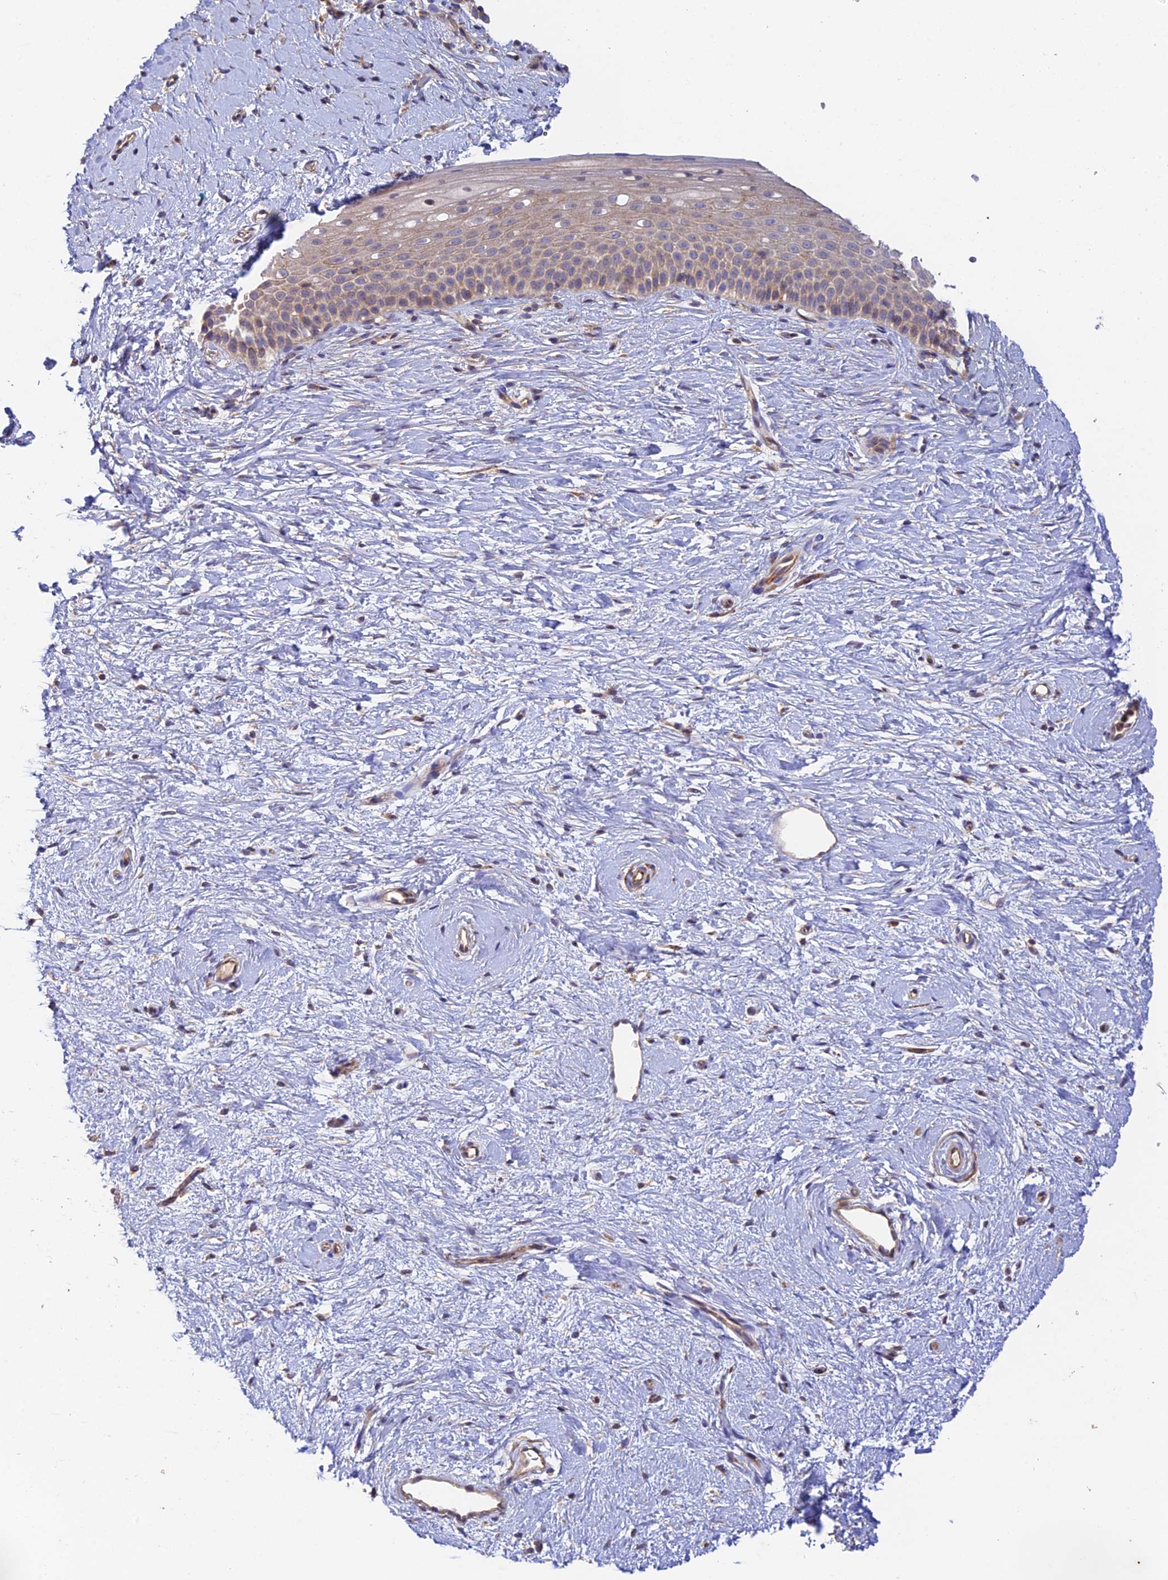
{"staining": {"intensity": "moderate", "quantity": ">75%", "location": "cytoplasmic/membranous"}, "tissue": "cervix", "cell_type": "Glandular cells", "image_type": "normal", "snomed": [{"axis": "morphology", "description": "Normal tissue, NOS"}, {"axis": "topography", "description": "Cervix"}], "caption": "Approximately >75% of glandular cells in normal human cervix display moderate cytoplasmic/membranous protein expression as visualized by brown immunohistochemical staining.", "gene": "MYO9A", "patient": {"sex": "female", "age": 57}}